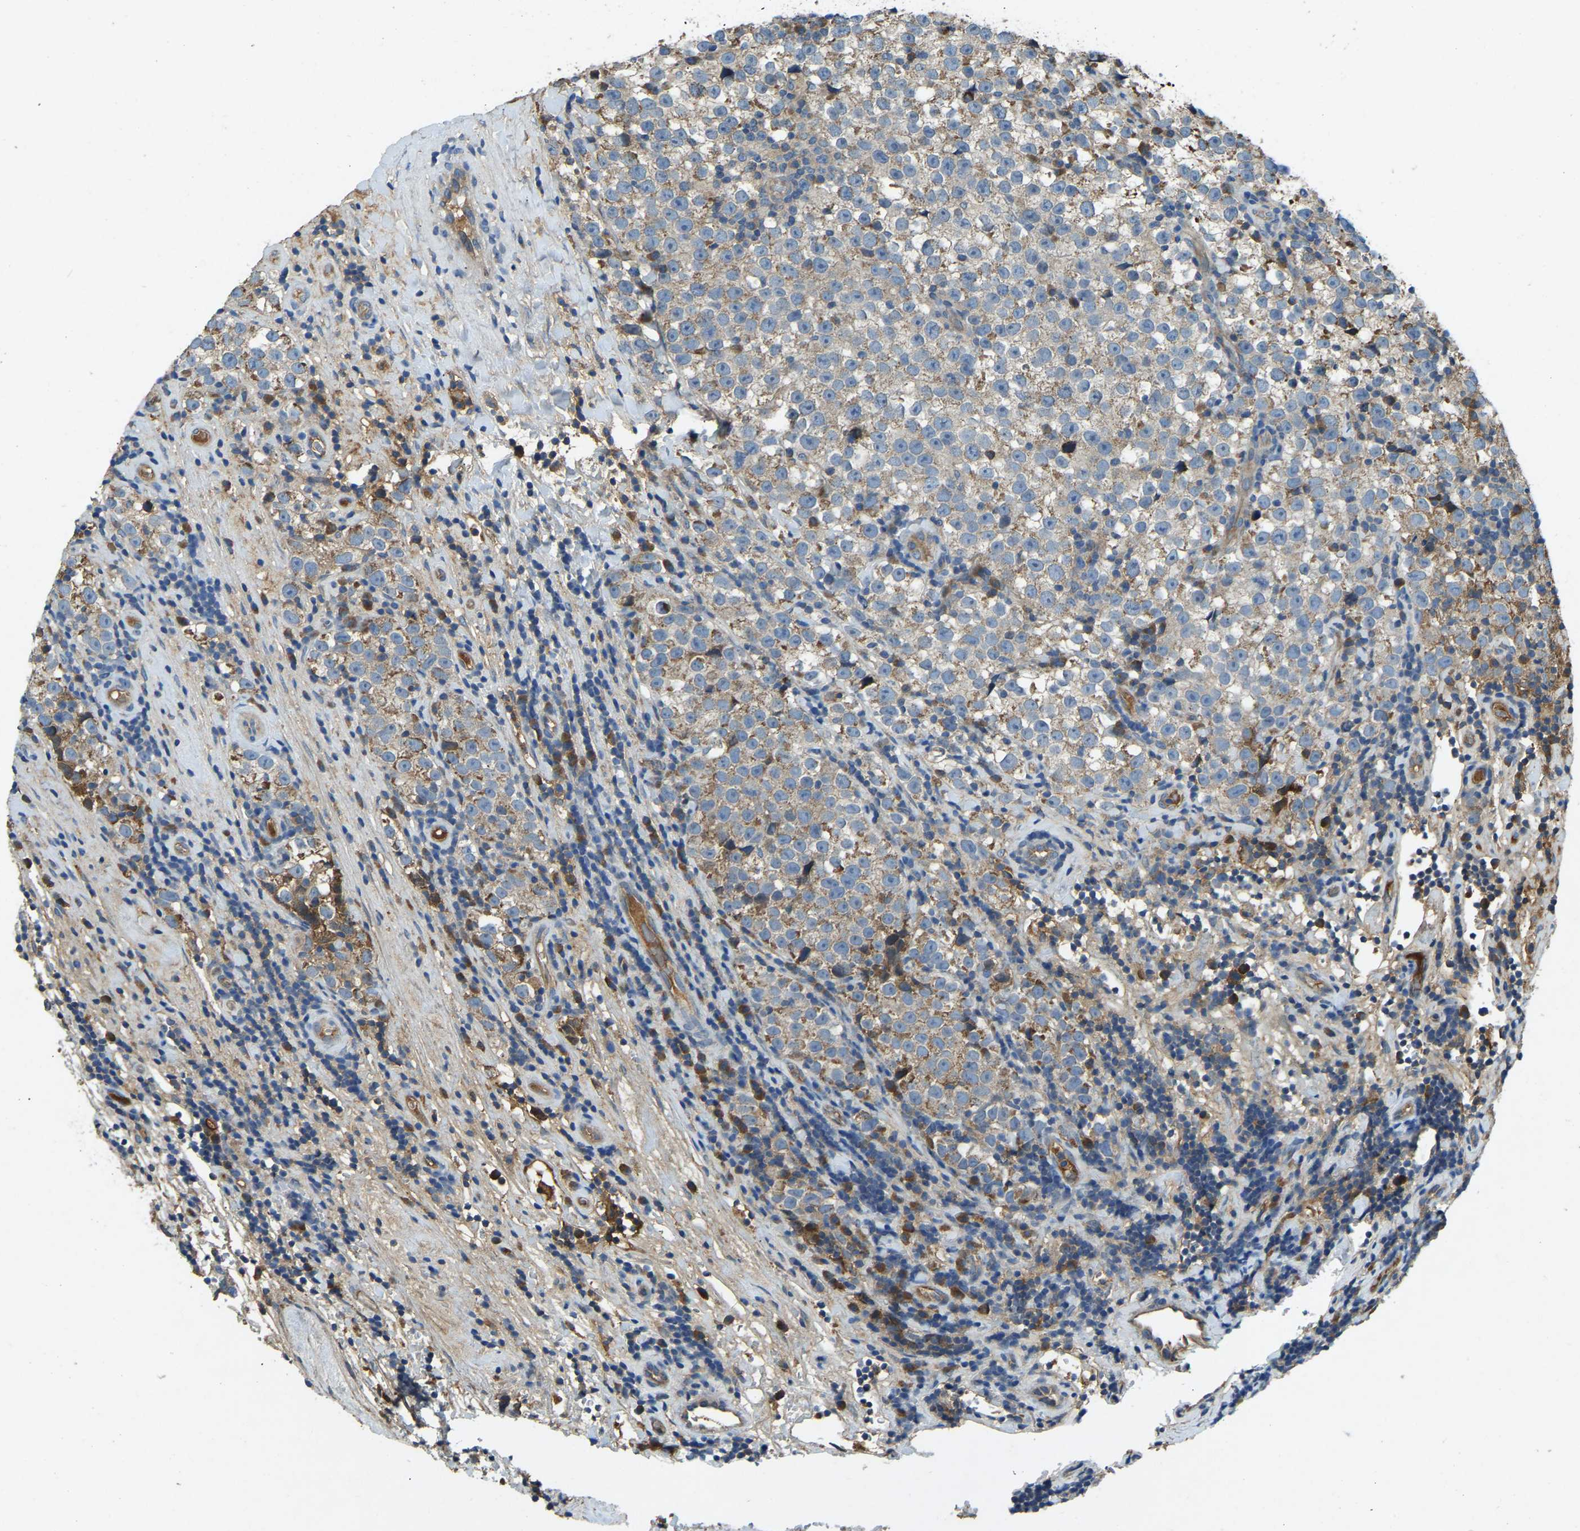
{"staining": {"intensity": "moderate", "quantity": "25%-75%", "location": "cytoplasmic/membranous"}, "tissue": "testis cancer", "cell_type": "Tumor cells", "image_type": "cancer", "snomed": [{"axis": "morphology", "description": "Normal tissue, NOS"}, {"axis": "morphology", "description": "Seminoma, NOS"}, {"axis": "topography", "description": "Testis"}], "caption": "About 25%-75% of tumor cells in testis seminoma reveal moderate cytoplasmic/membranous protein staining as visualized by brown immunohistochemical staining.", "gene": "ATP8B1", "patient": {"sex": "male", "age": 43}}